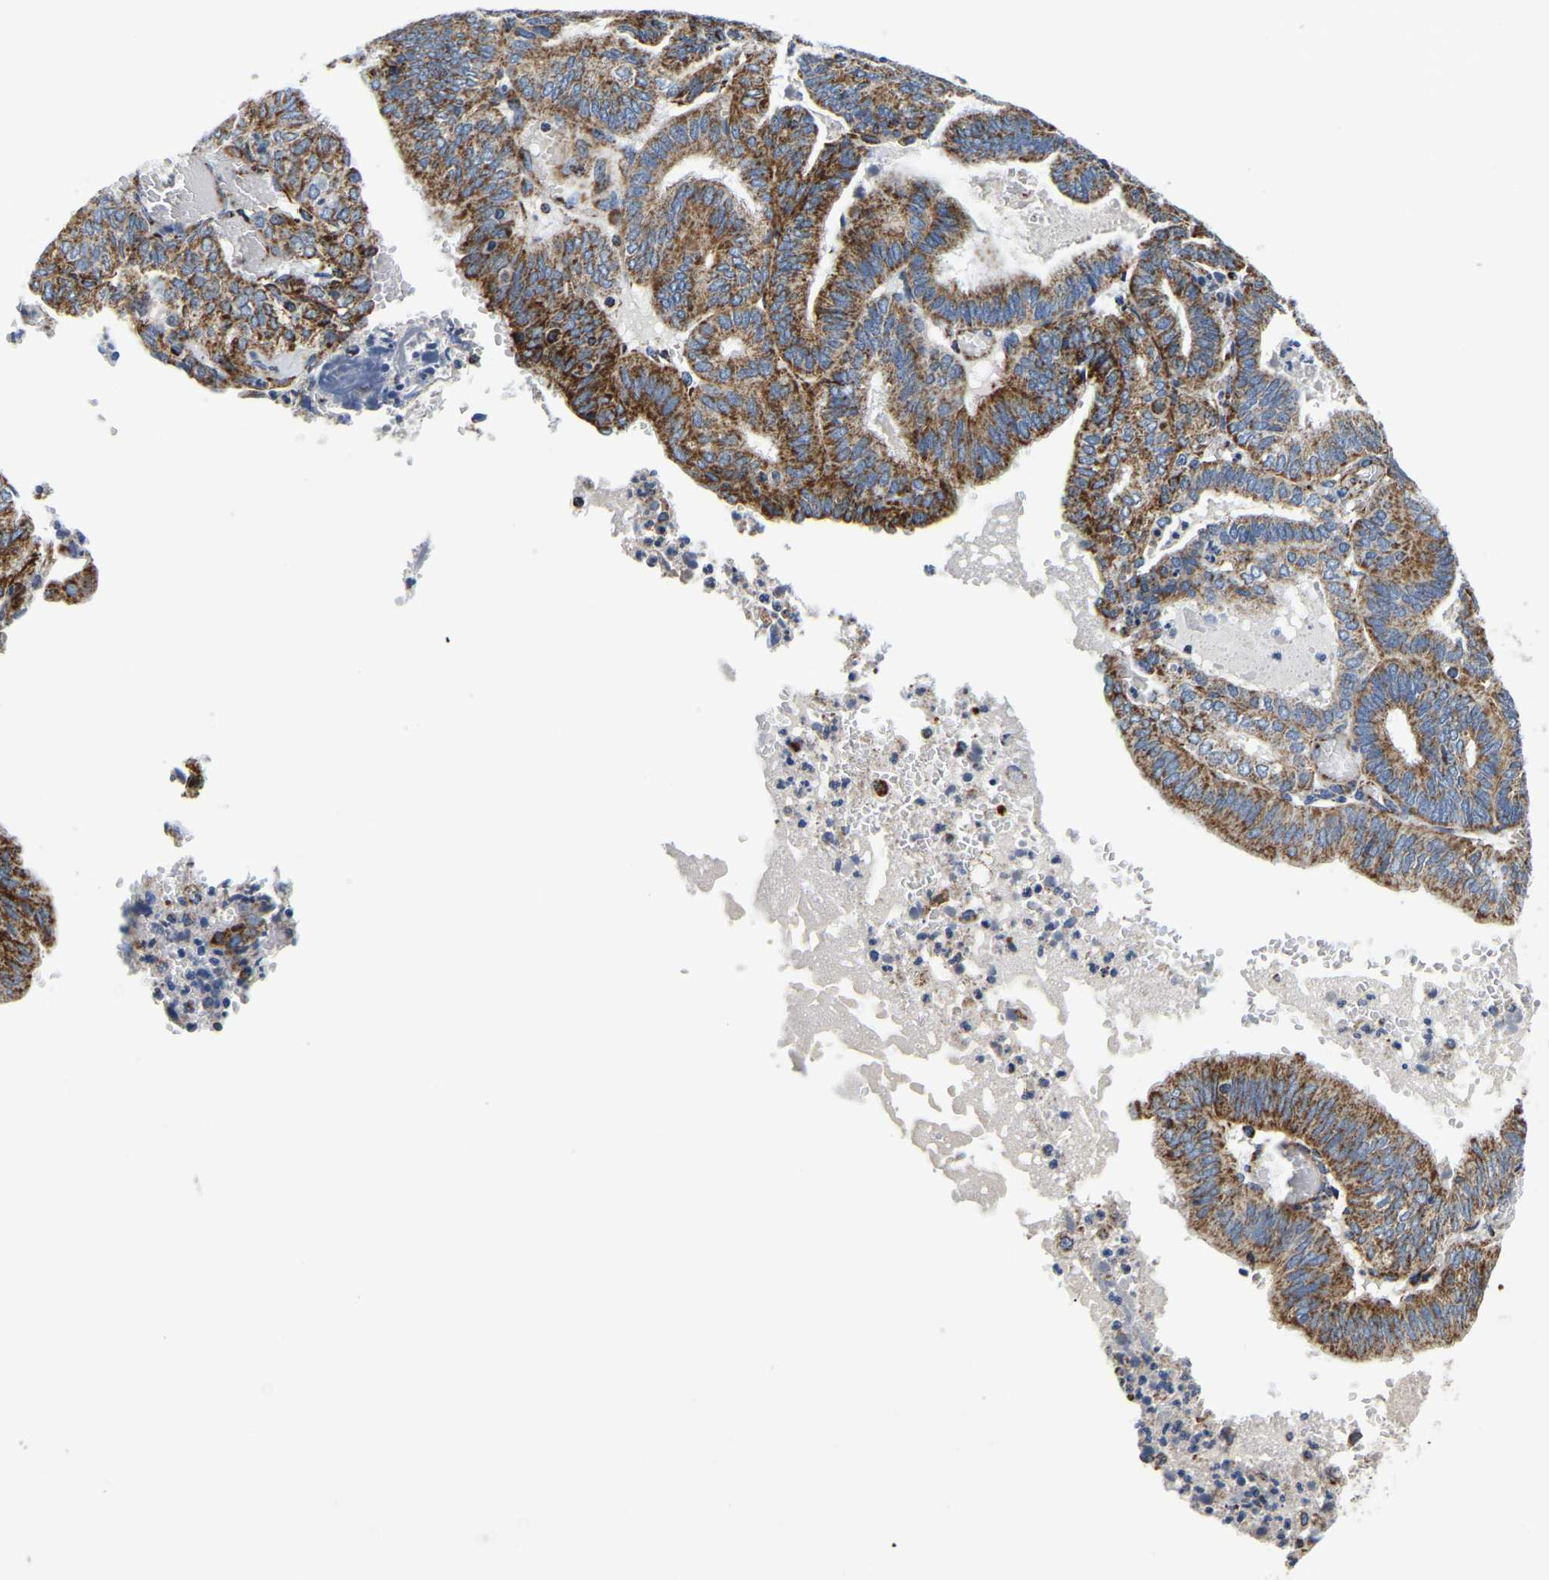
{"staining": {"intensity": "moderate", "quantity": ">75%", "location": "cytoplasmic/membranous"}, "tissue": "endometrial cancer", "cell_type": "Tumor cells", "image_type": "cancer", "snomed": [{"axis": "morphology", "description": "Adenocarcinoma, NOS"}, {"axis": "topography", "description": "Uterus"}], "caption": "Immunohistochemical staining of endometrial cancer (adenocarcinoma) demonstrates moderate cytoplasmic/membranous protein positivity in about >75% of tumor cells.", "gene": "SFXN1", "patient": {"sex": "female", "age": 60}}